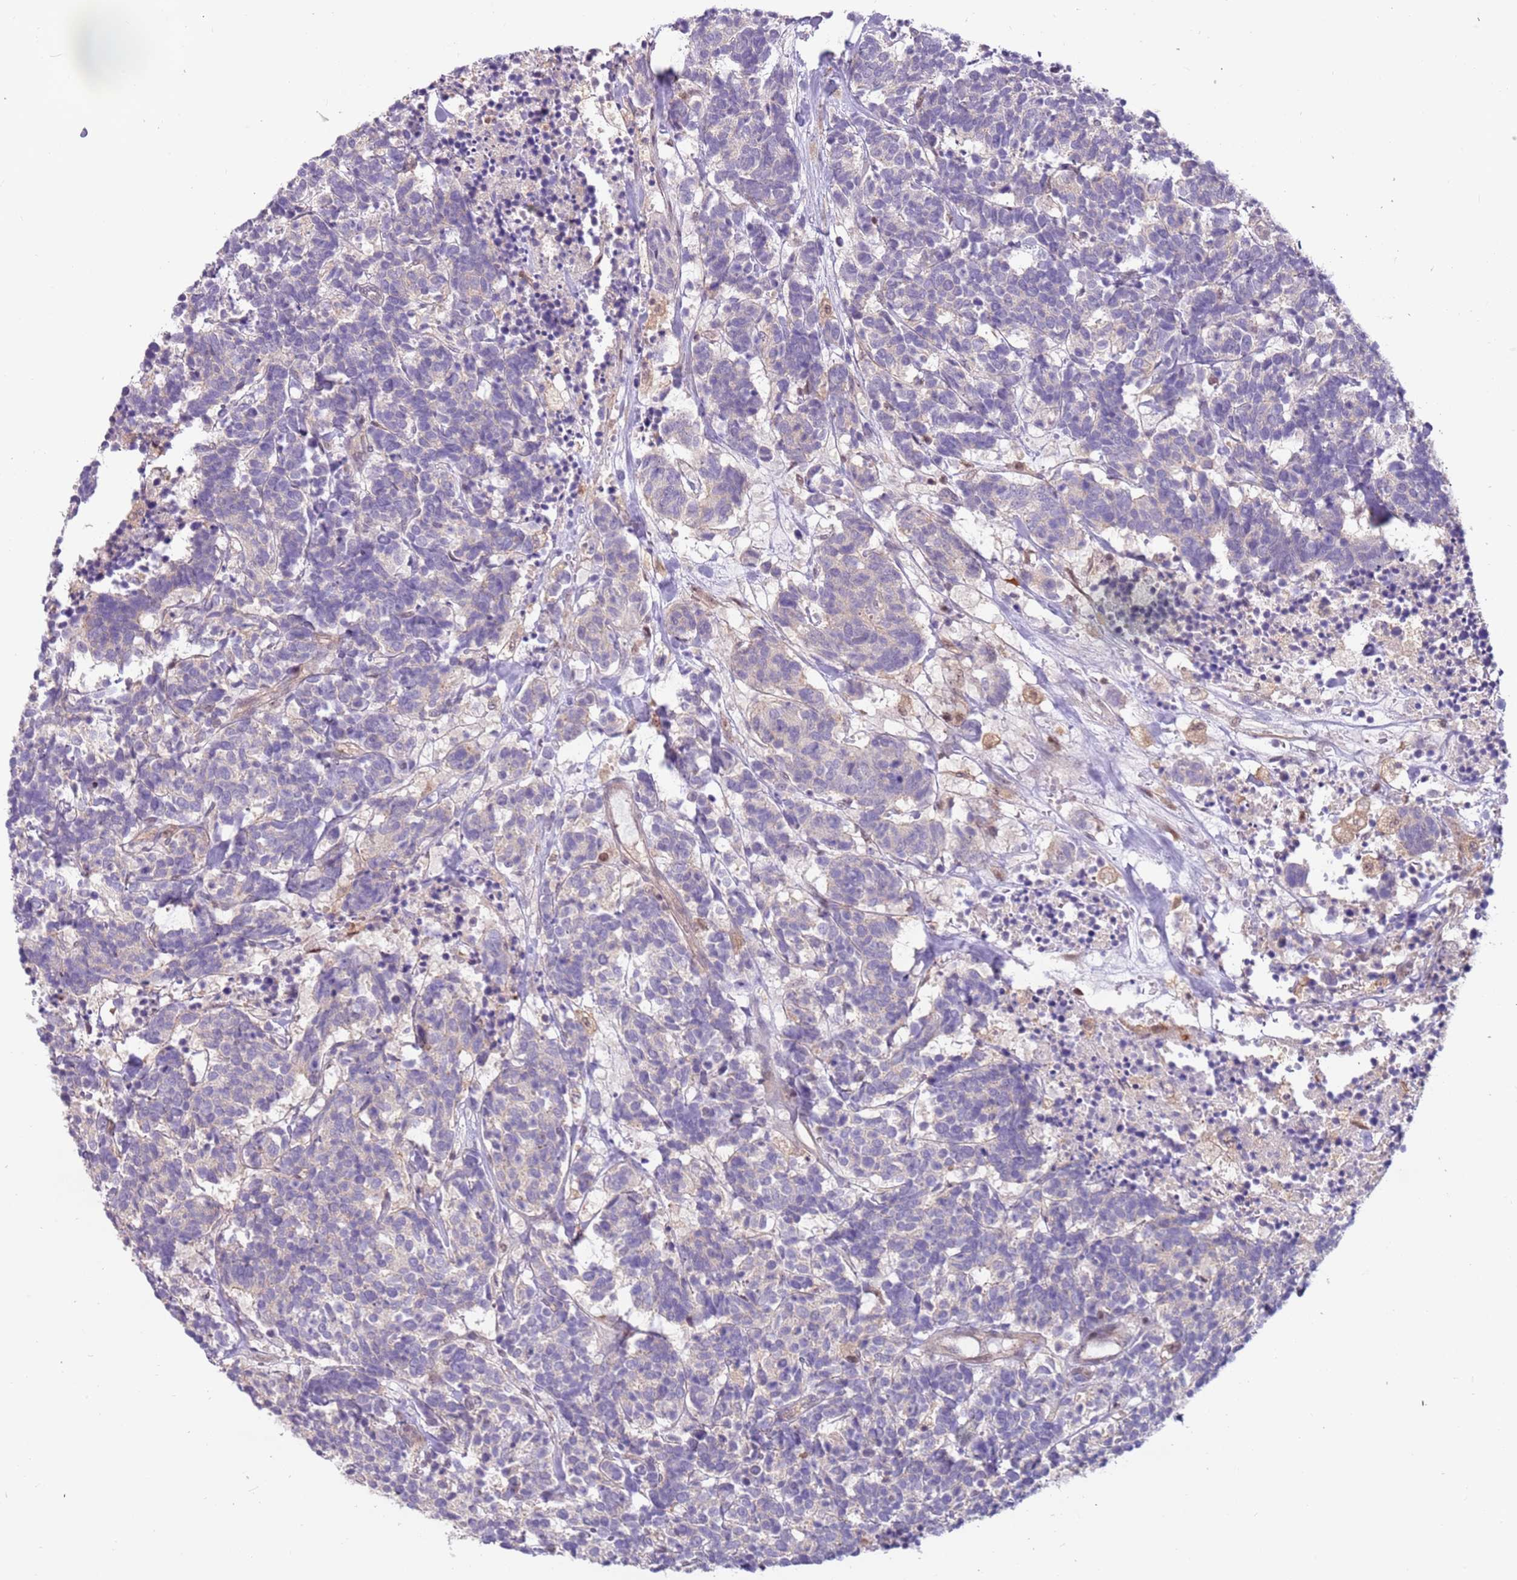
{"staining": {"intensity": "negative", "quantity": "none", "location": "none"}, "tissue": "carcinoid", "cell_type": "Tumor cells", "image_type": "cancer", "snomed": [{"axis": "morphology", "description": "Carcinoma, NOS"}, {"axis": "morphology", "description": "Carcinoid, malignant, NOS"}, {"axis": "topography", "description": "Urinary bladder"}], "caption": "High magnification brightfield microscopy of malignant carcinoid stained with DAB (brown) and counterstained with hematoxylin (blue): tumor cells show no significant staining. (DAB immunohistochemistry visualized using brightfield microscopy, high magnification).", "gene": "GSTO2", "patient": {"sex": "male", "age": 57}}